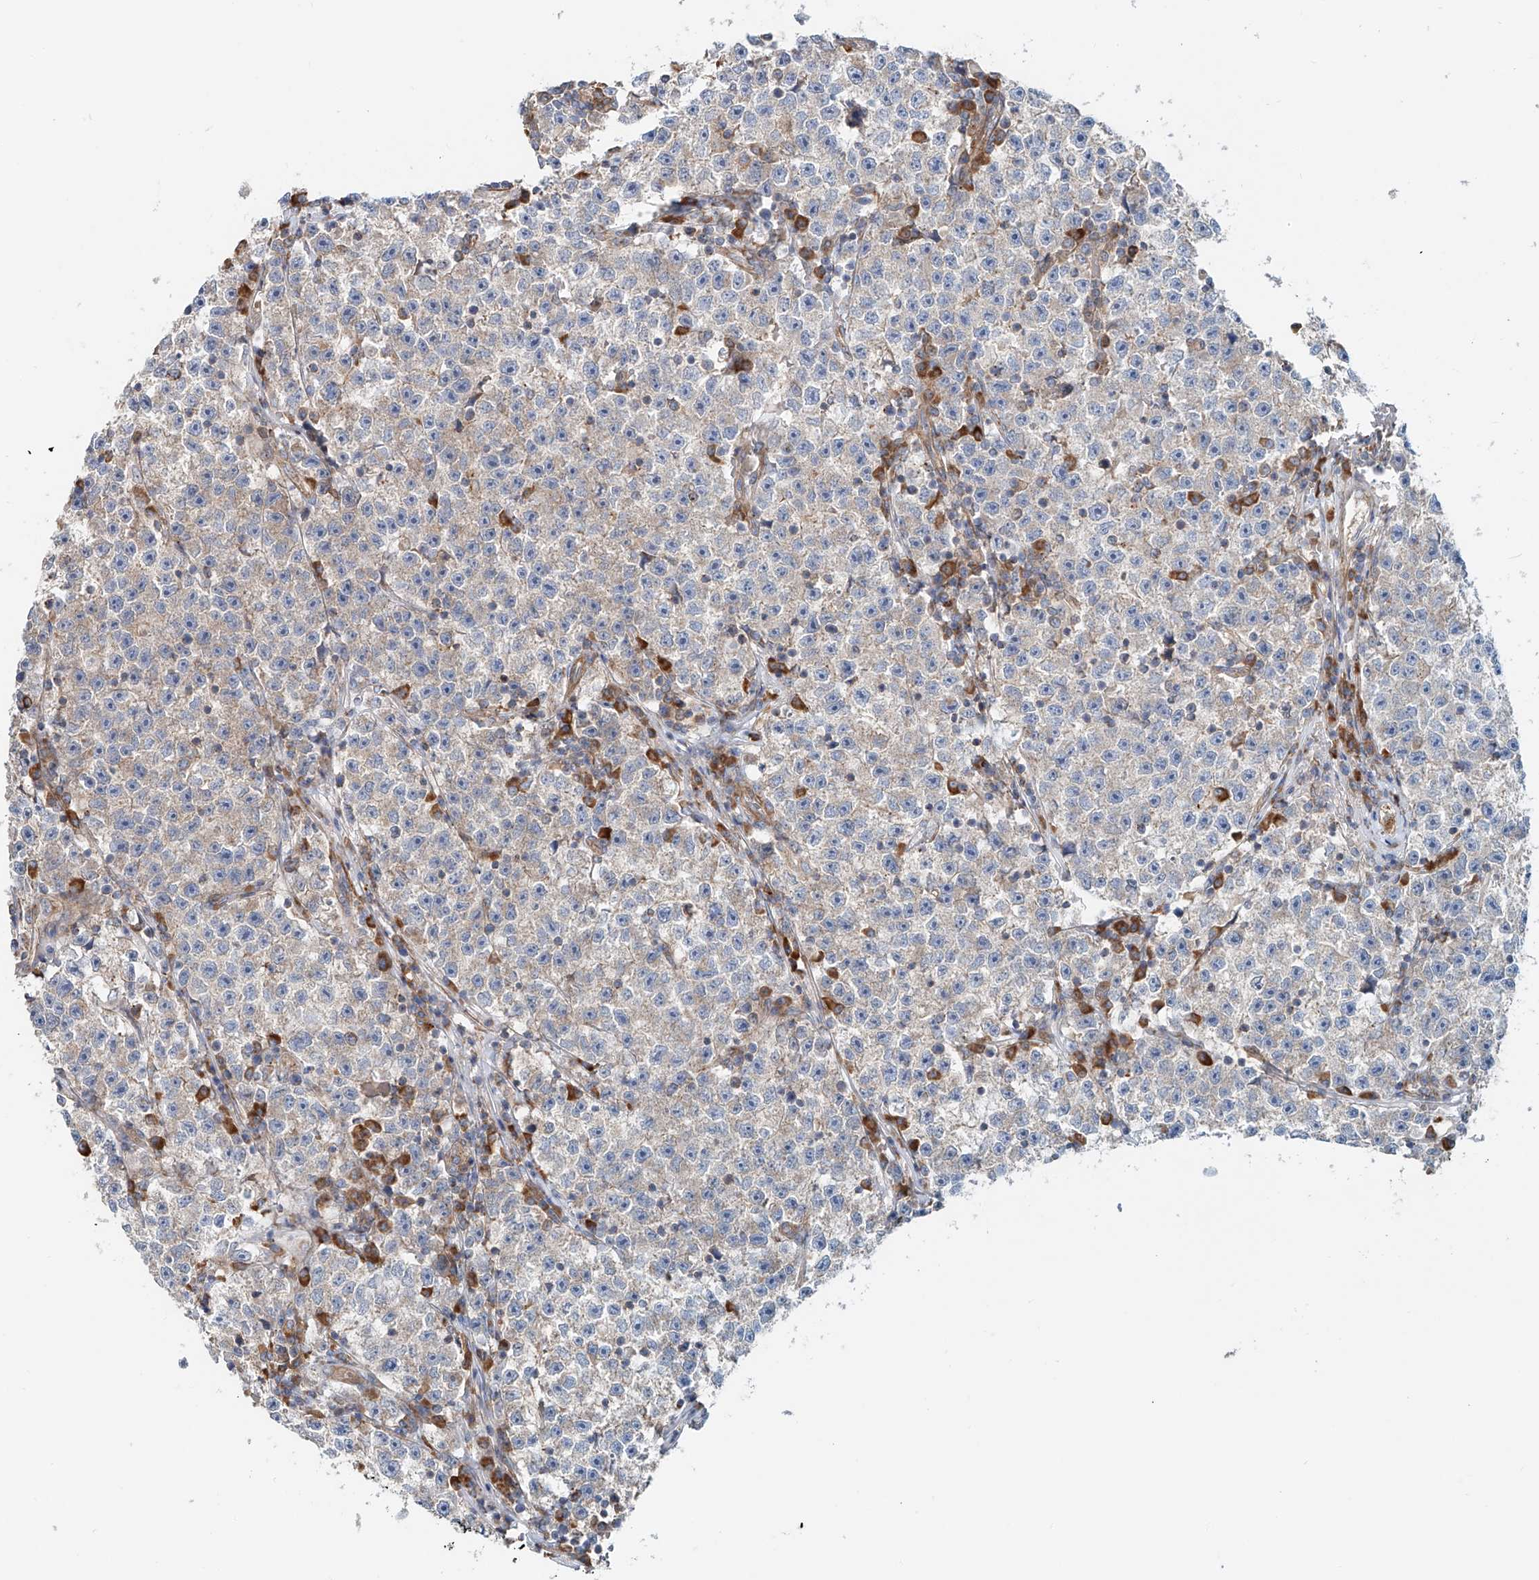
{"staining": {"intensity": "weak", "quantity": "<25%", "location": "cytoplasmic/membranous"}, "tissue": "testis cancer", "cell_type": "Tumor cells", "image_type": "cancer", "snomed": [{"axis": "morphology", "description": "Seminoma, NOS"}, {"axis": "topography", "description": "Testis"}], "caption": "Human testis seminoma stained for a protein using immunohistochemistry displays no staining in tumor cells.", "gene": "SNAP29", "patient": {"sex": "male", "age": 22}}